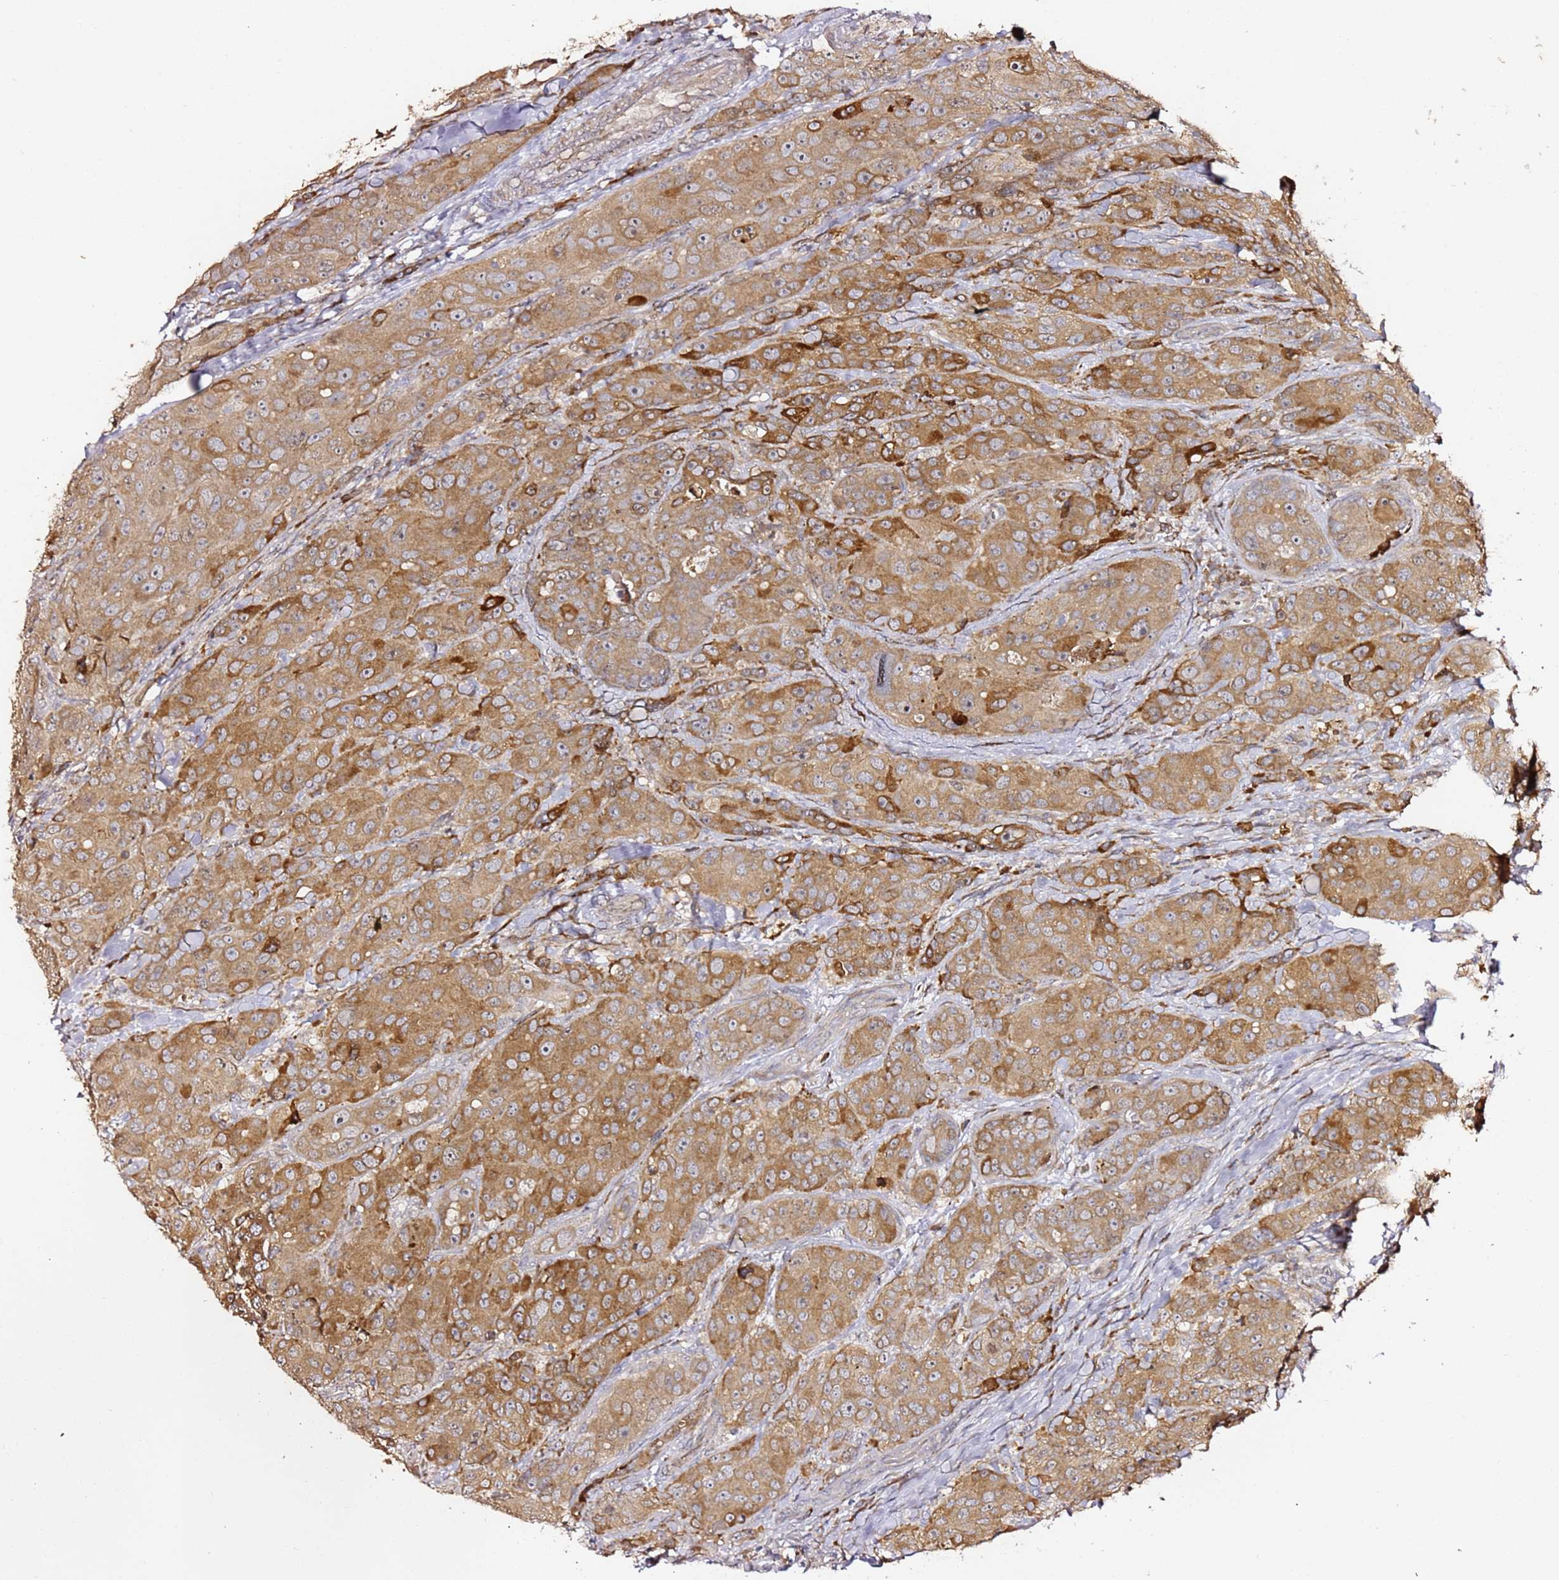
{"staining": {"intensity": "moderate", "quantity": ">75%", "location": "cytoplasmic/membranous"}, "tissue": "breast cancer", "cell_type": "Tumor cells", "image_type": "cancer", "snomed": [{"axis": "morphology", "description": "Duct carcinoma"}, {"axis": "topography", "description": "Breast"}], "caption": "Protein analysis of breast cancer tissue exhibits moderate cytoplasmic/membranous staining in about >75% of tumor cells. The protein is shown in brown color, while the nuclei are stained blue.", "gene": "HSD17B7", "patient": {"sex": "female", "age": 43}}